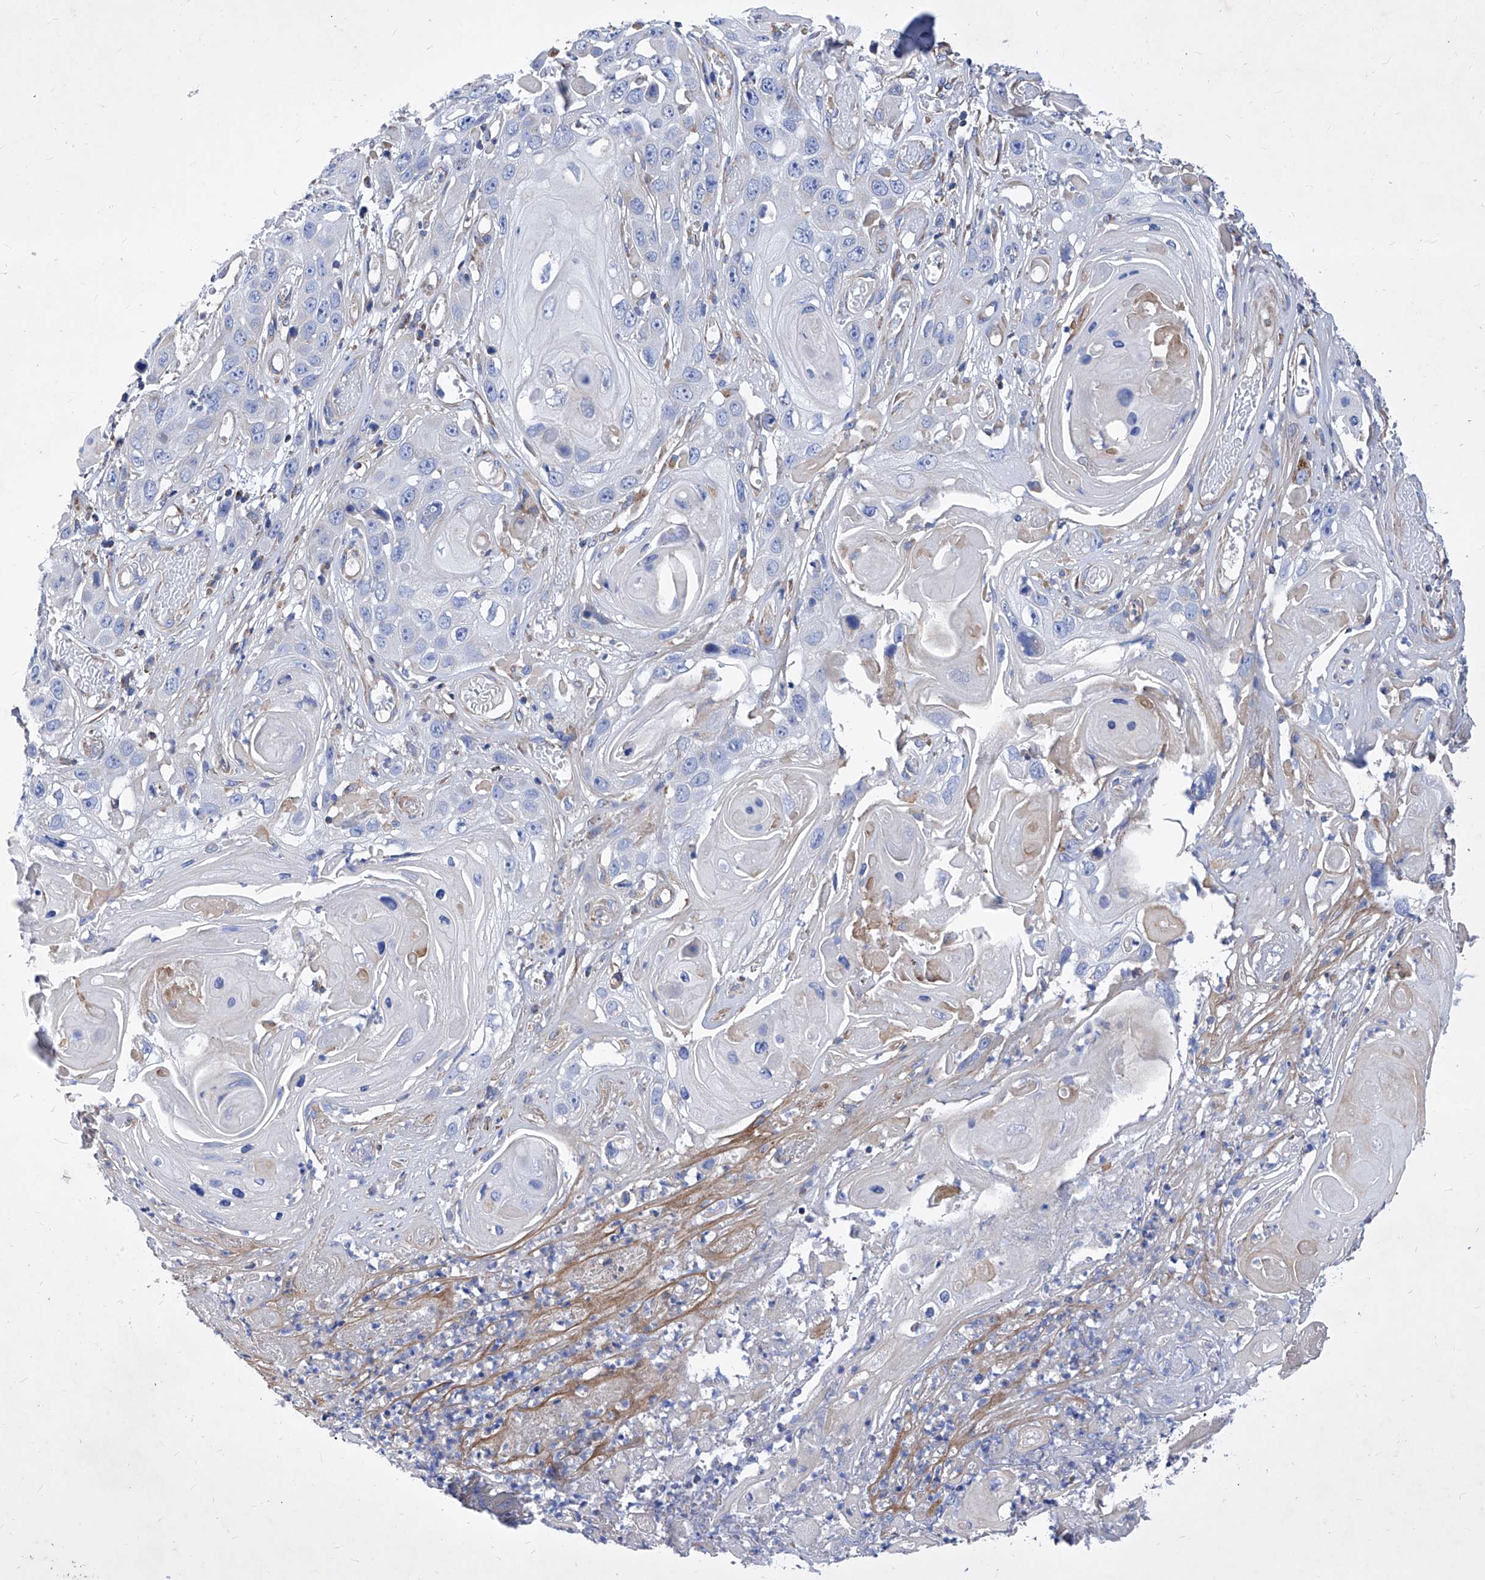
{"staining": {"intensity": "negative", "quantity": "none", "location": "none"}, "tissue": "skin cancer", "cell_type": "Tumor cells", "image_type": "cancer", "snomed": [{"axis": "morphology", "description": "Squamous cell carcinoma, NOS"}, {"axis": "topography", "description": "Skin"}], "caption": "Immunohistochemical staining of human skin squamous cell carcinoma exhibits no significant expression in tumor cells. (Brightfield microscopy of DAB (3,3'-diaminobenzidine) IHC at high magnification).", "gene": "HRNR", "patient": {"sex": "male", "age": 55}}